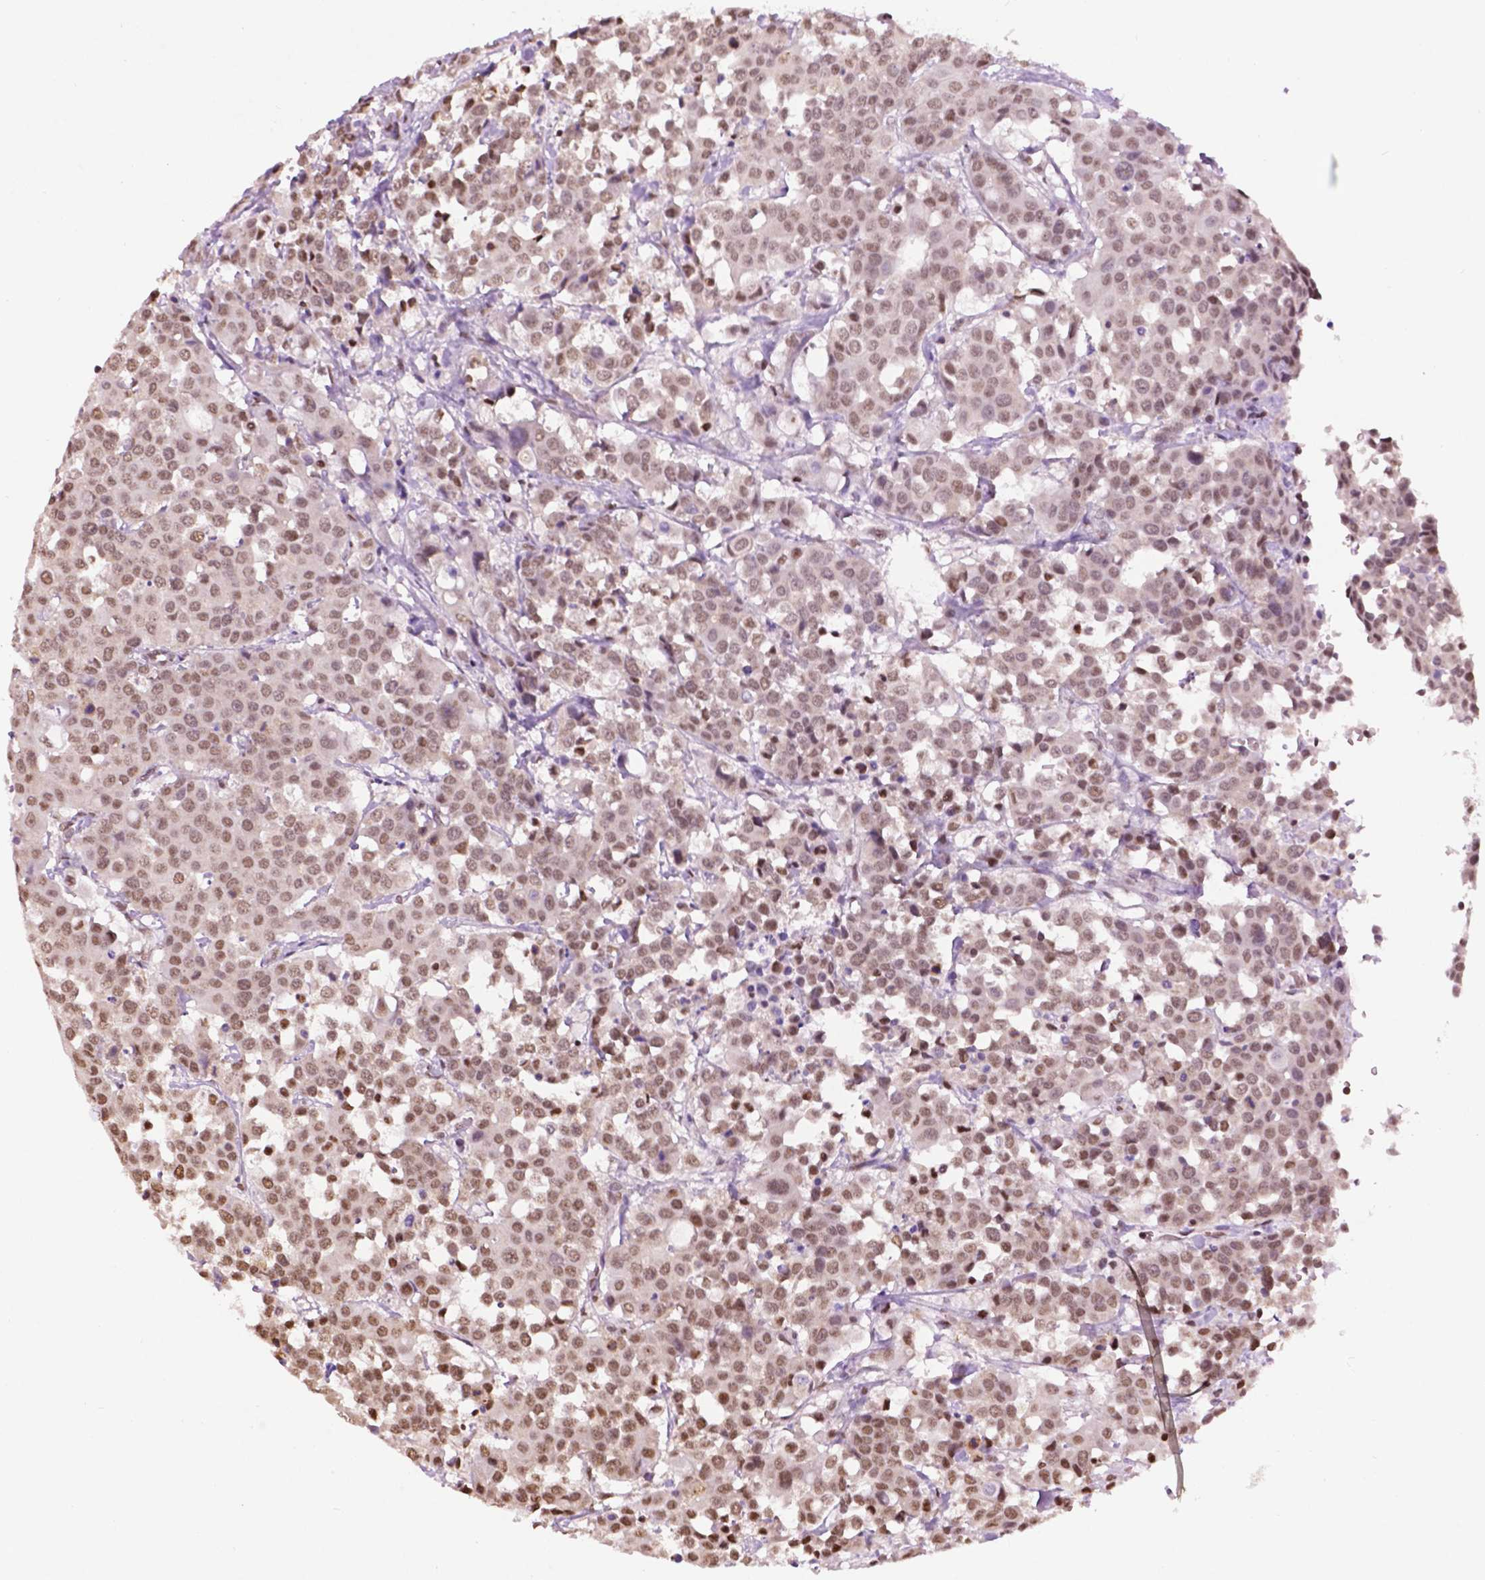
{"staining": {"intensity": "moderate", "quantity": ">75%", "location": "nuclear"}, "tissue": "carcinoid", "cell_type": "Tumor cells", "image_type": "cancer", "snomed": [{"axis": "morphology", "description": "Carcinoid, malignant, NOS"}, {"axis": "topography", "description": "Colon"}], "caption": "Human carcinoid (malignant) stained with a brown dye shows moderate nuclear positive expression in approximately >75% of tumor cells.", "gene": "COL23A1", "patient": {"sex": "male", "age": 81}}